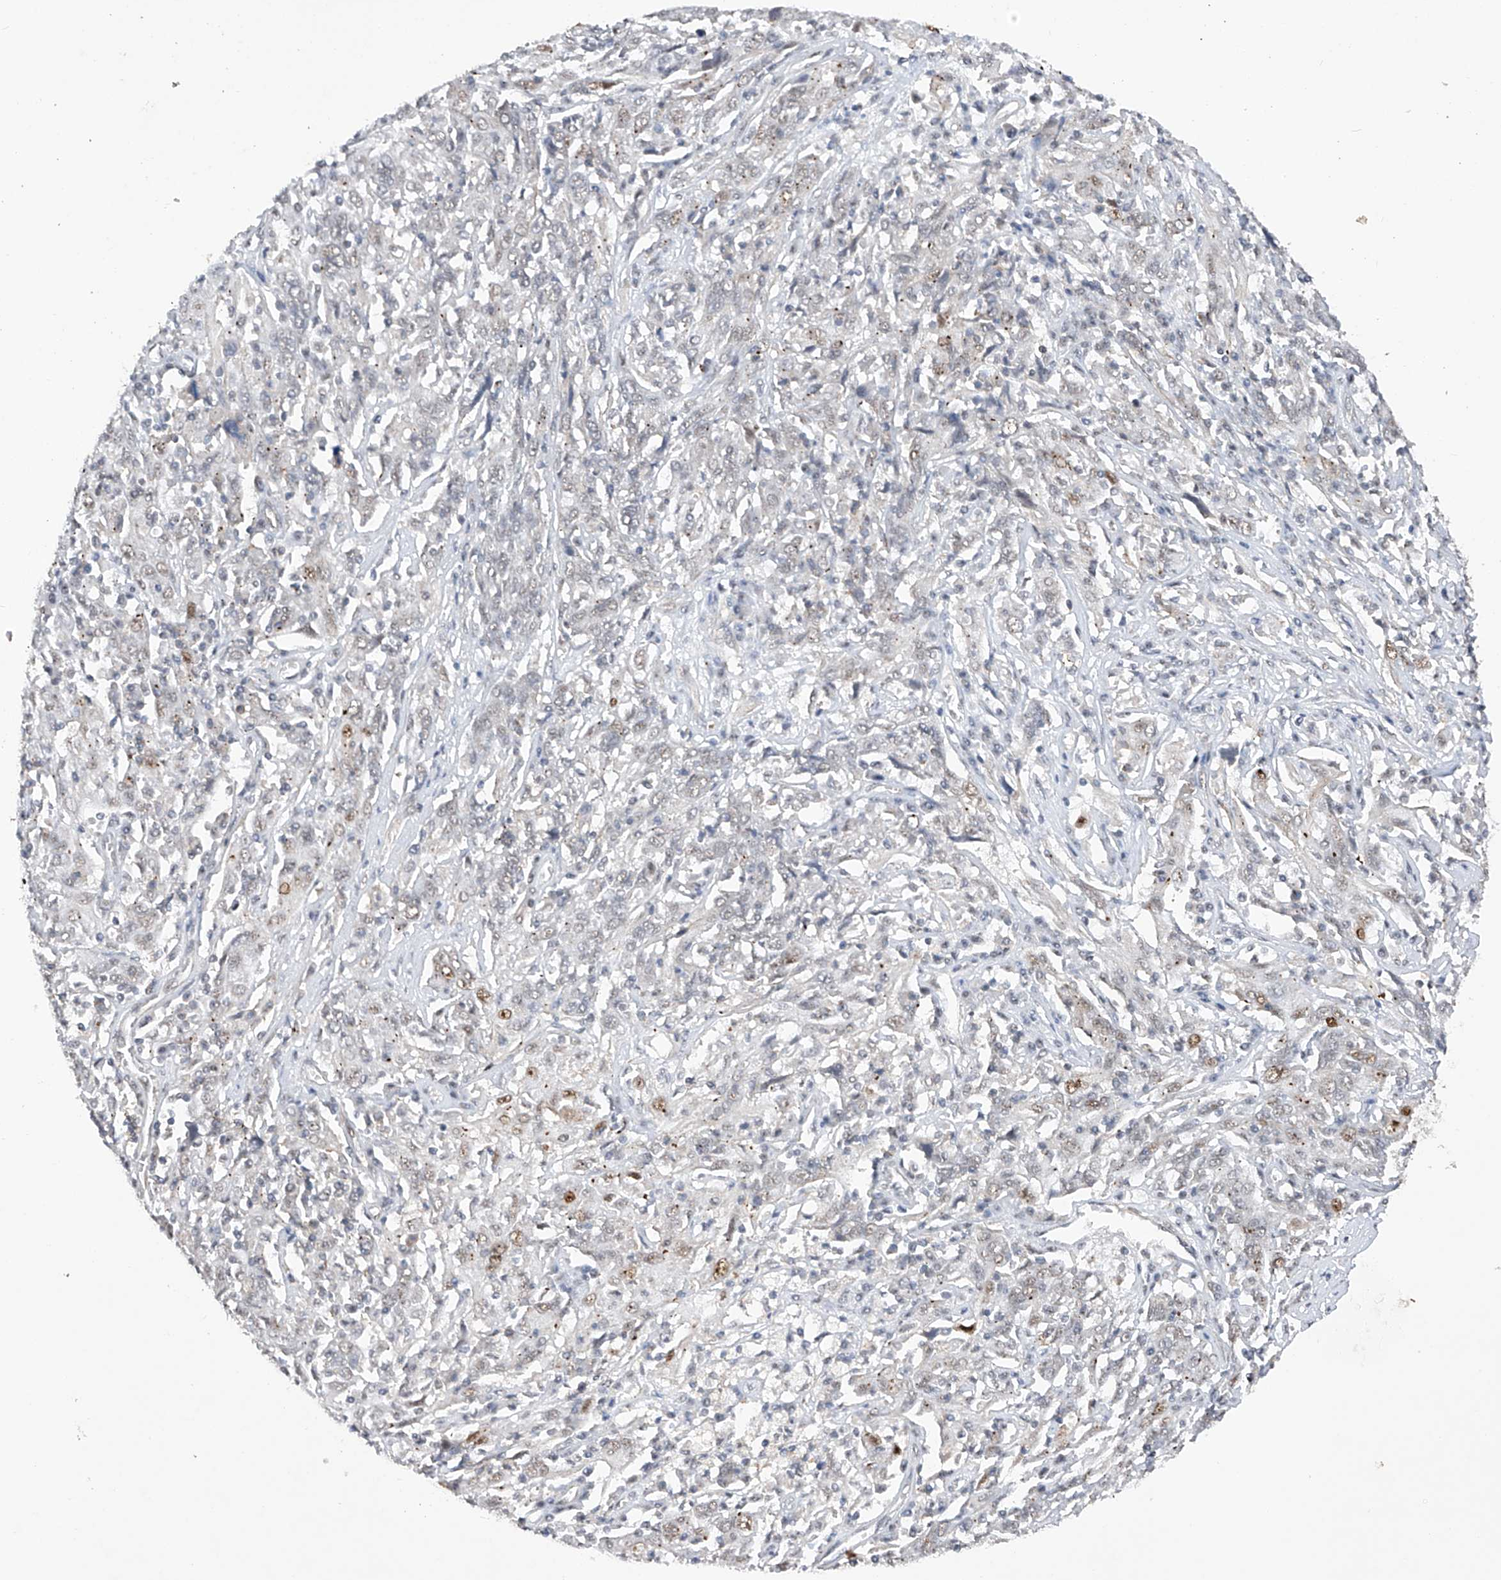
{"staining": {"intensity": "moderate", "quantity": "<25%", "location": "nuclear"}, "tissue": "cervical cancer", "cell_type": "Tumor cells", "image_type": "cancer", "snomed": [{"axis": "morphology", "description": "Squamous cell carcinoma, NOS"}, {"axis": "topography", "description": "Cervix"}], "caption": "Brown immunohistochemical staining in squamous cell carcinoma (cervical) shows moderate nuclear positivity in approximately <25% of tumor cells.", "gene": "NFATC4", "patient": {"sex": "female", "age": 46}}